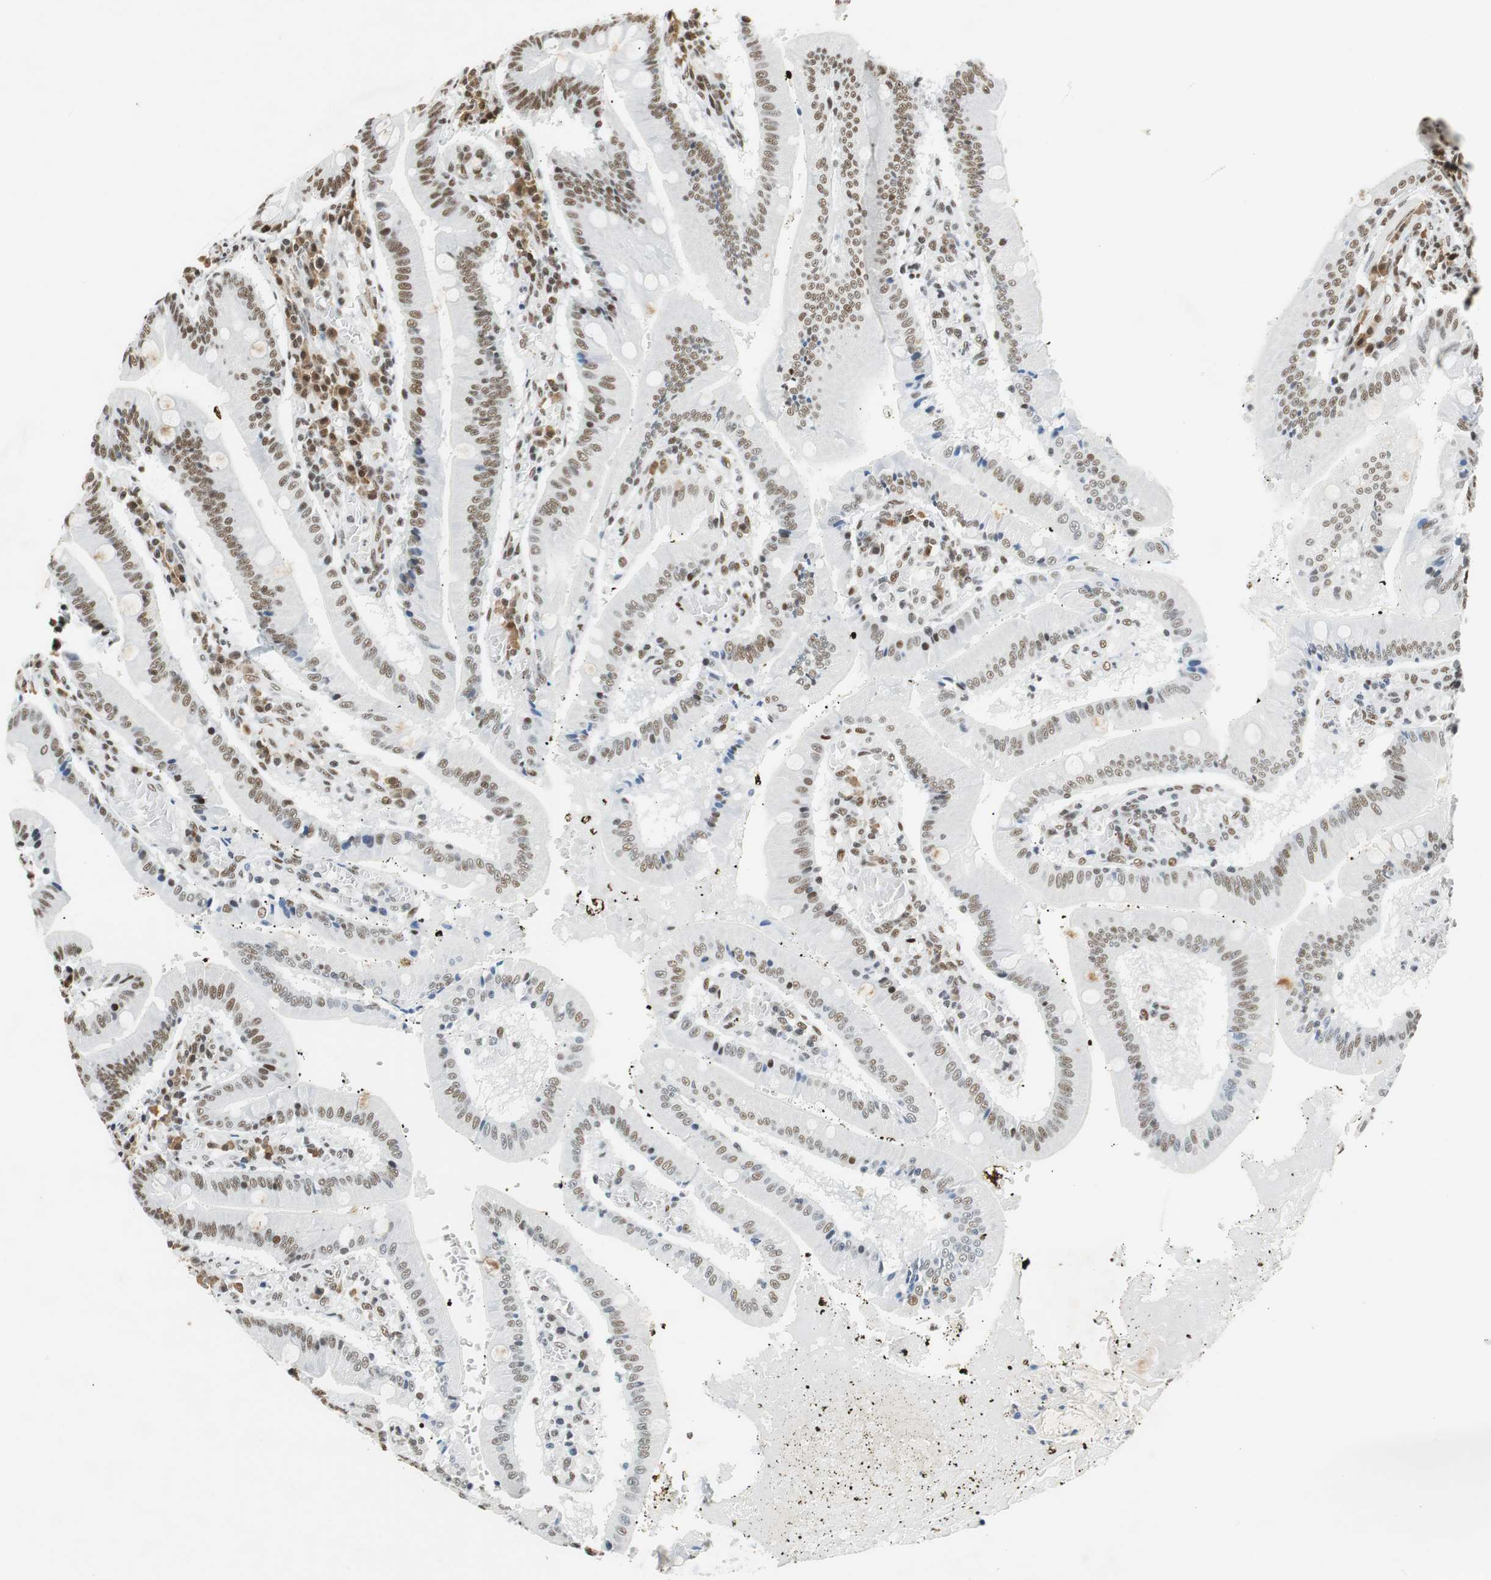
{"staining": {"intensity": "strong", "quantity": ">75%", "location": "nuclear"}, "tissue": "small intestine", "cell_type": "Glandular cells", "image_type": "normal", "snomed": [{"axis": "morphology", "description": "Normal tissue, NOS"}, {"axis": "topography", "description": "Small intestine"}], "caption": "About >75% of glandular cells in normal human small intestine show strong nuclear protein expression as visualized by brown immunohistochemical staining.", "gene": "PRKDC", "patient": {"sex": "male", "age": 71}}